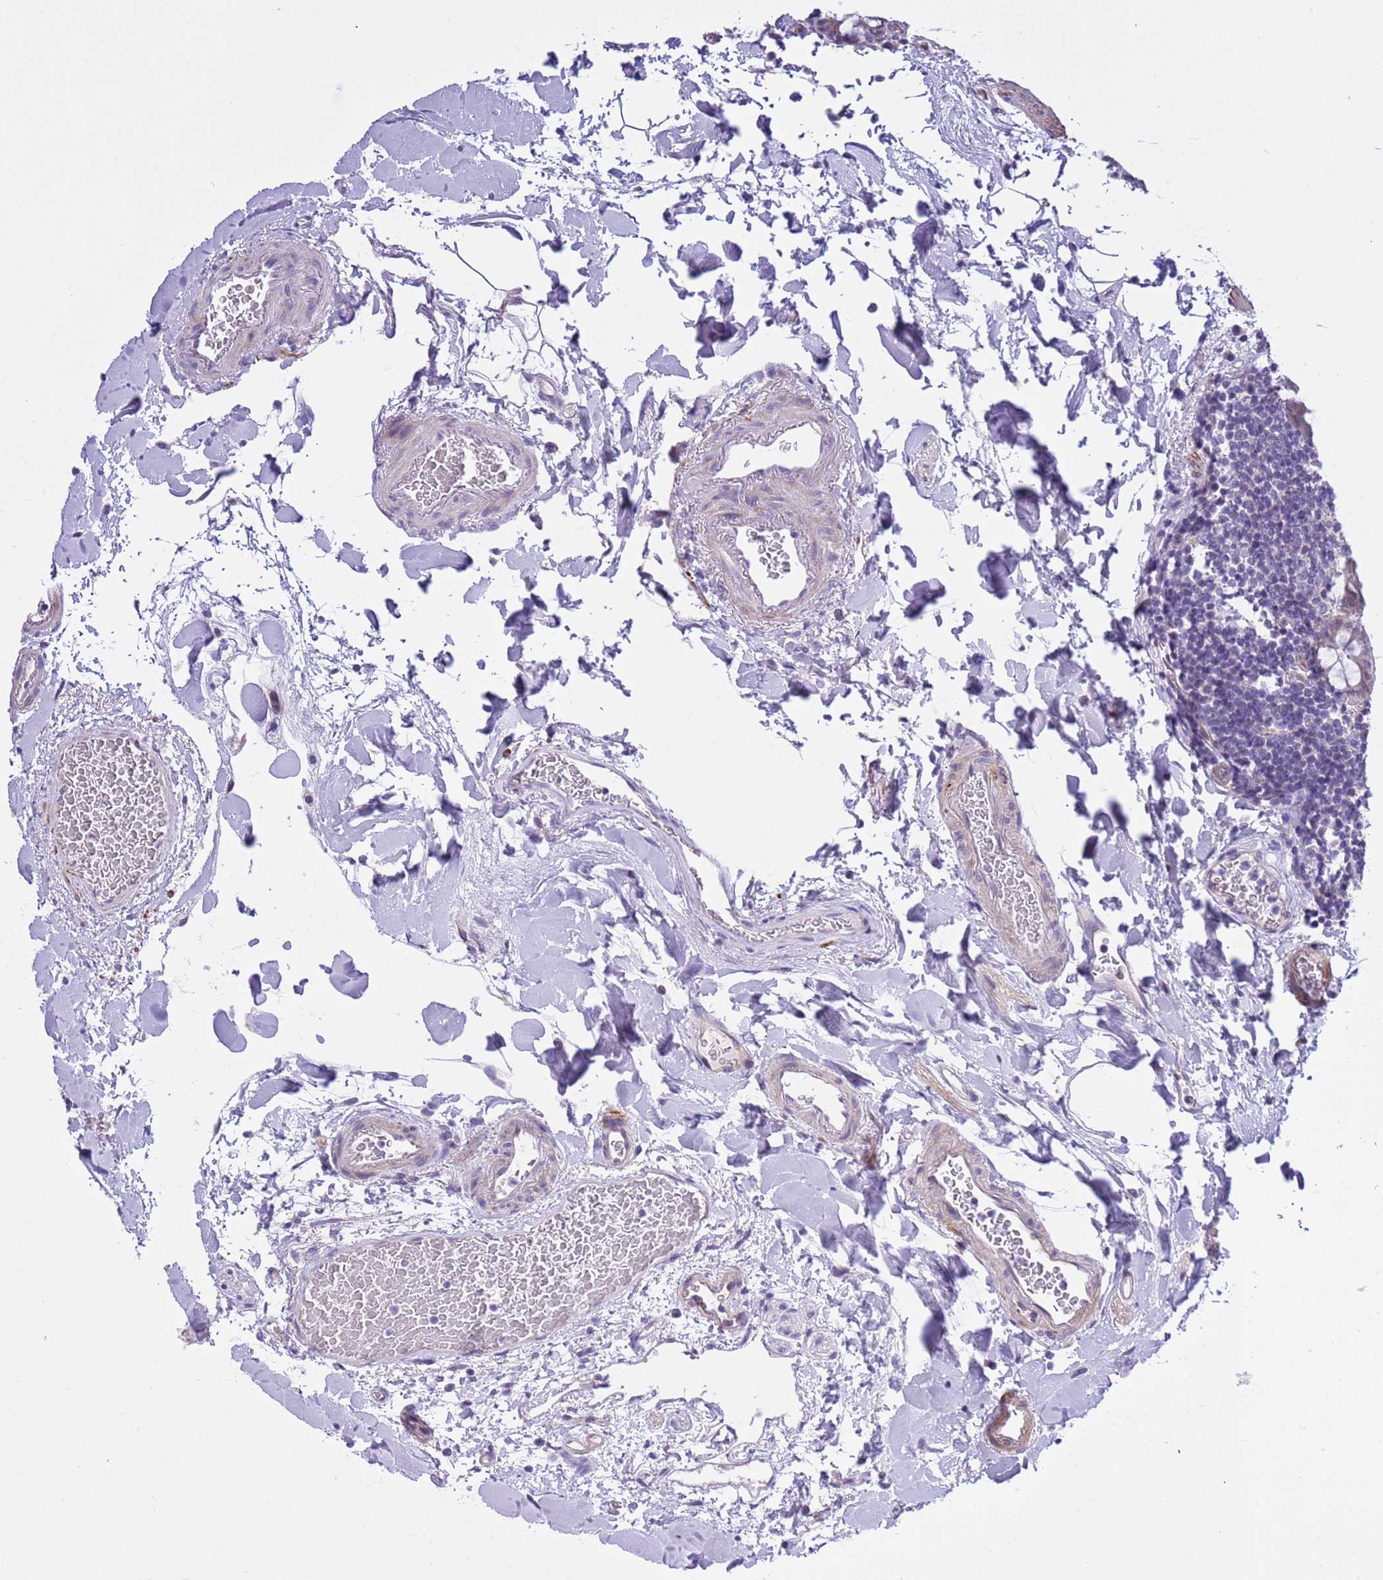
{"staining": {"intensity": "weak", "quantity": ">75%", "location": "cytoplasmic/membranous"}, "tissue": "colon", "cell_type": "Endothelial cells", "image_type": "normal", "snomed": [{"axis": "morphology", "description": "Normal tissue, NOS"}, {"axis": "topography", "description": "Colon"}], "caption": "Immunohistochemical staining of benign colon shows weak cytoplasmic/membranous protein positivity in approximately >75% of endothelial cells.", "gene": "NET1", "patient": {"sex": "male", "age": 75}}